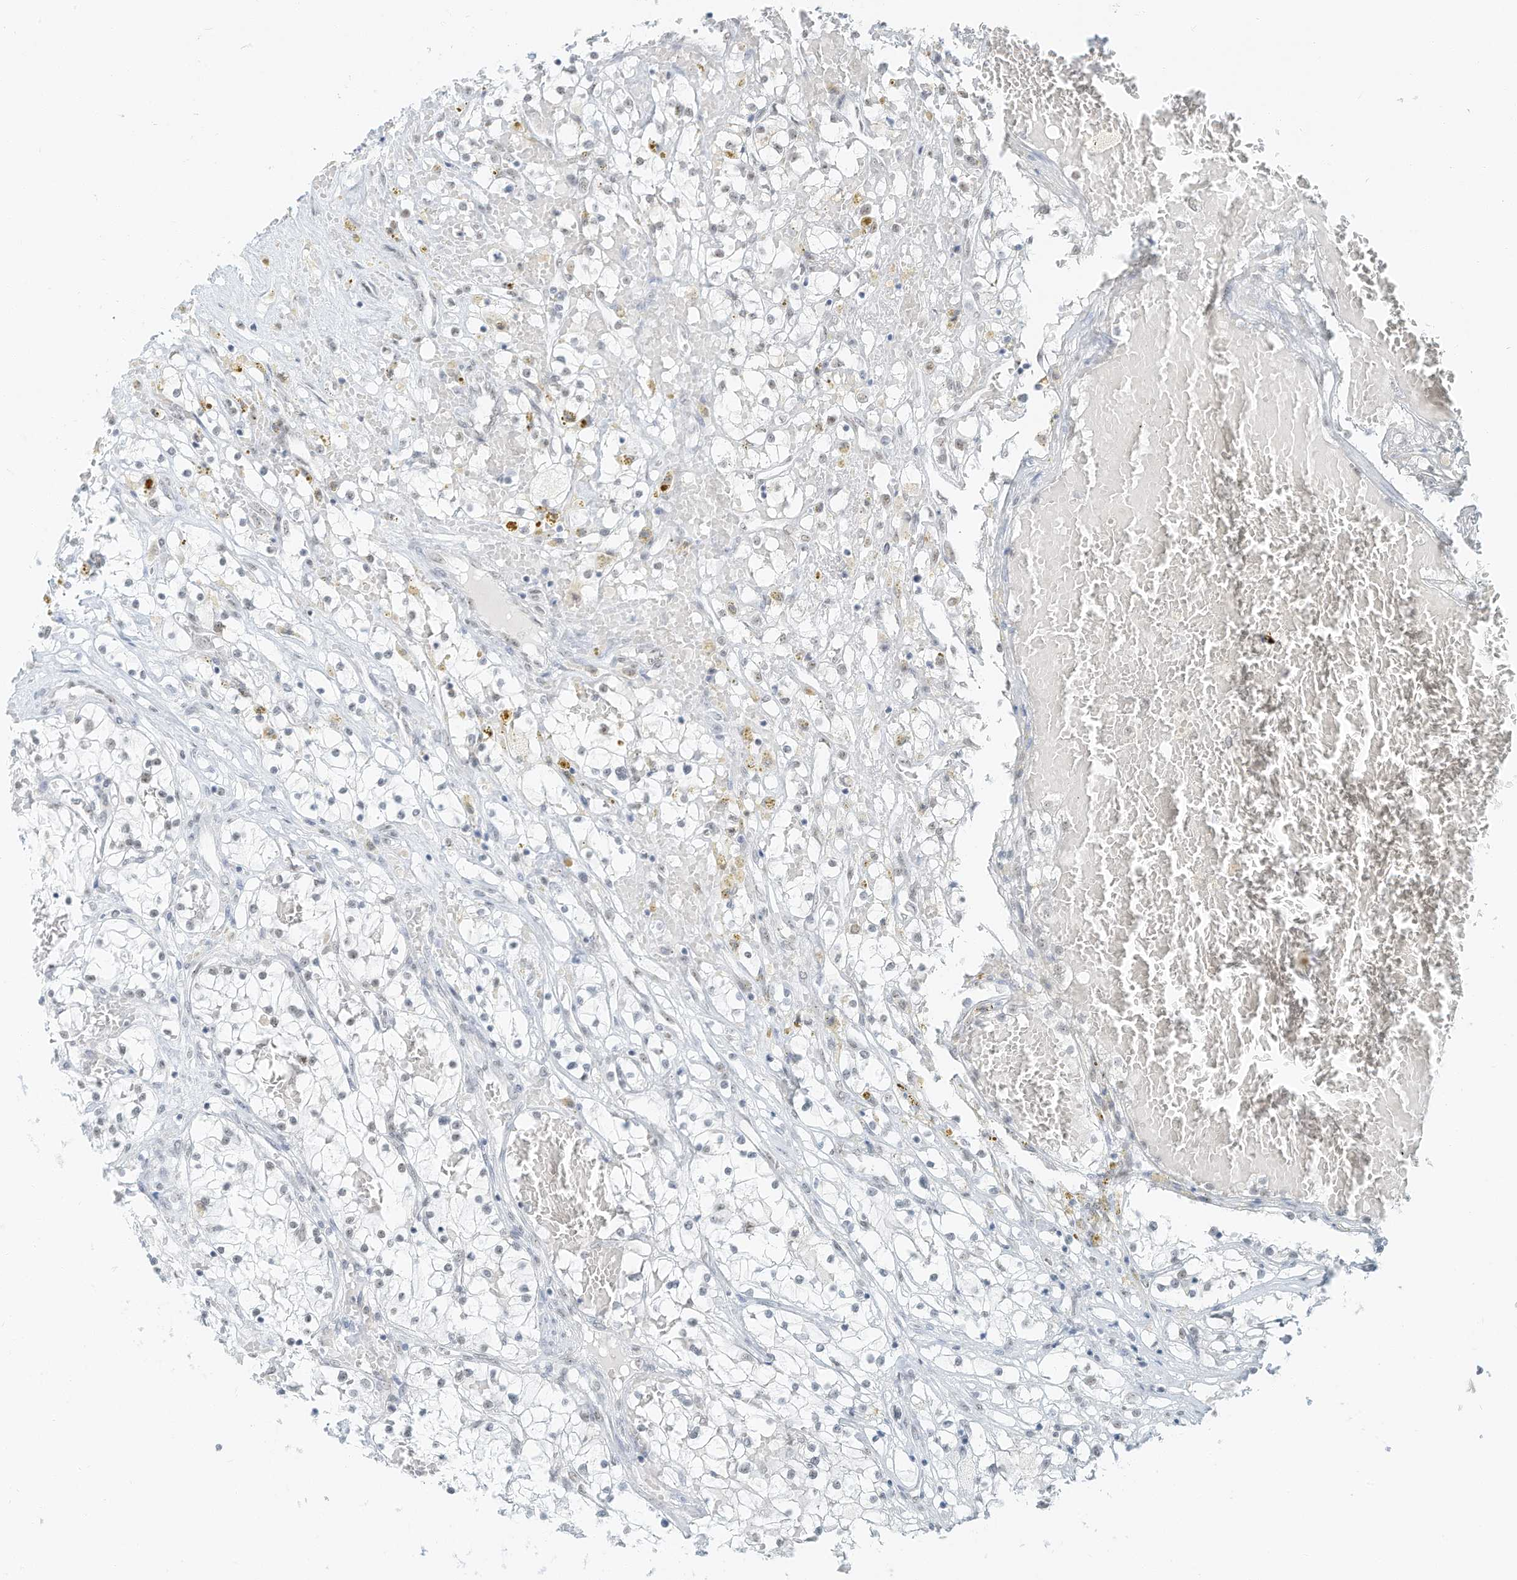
{"staining": {"intensity": "weak", "quantity": "<25%", "location": "nuclear"}, "tissue": "renal cancer", "cell_type": "Tumor cells", "image_type": "cancer", "snomed": [{"axis": "morphology", "description": "Normal tissue, NOS"}, {"axis": "morphology", "description": "Adenocarcinoma, NOS"}, {"axis": "topography", "description": "Kidney"}], "caption": "Renal cancer was stained to show a protein in brown. There is no significant positivity in tumor cells.", "gene": "PGC", "patient": {"sex": "male", "age": 68}}